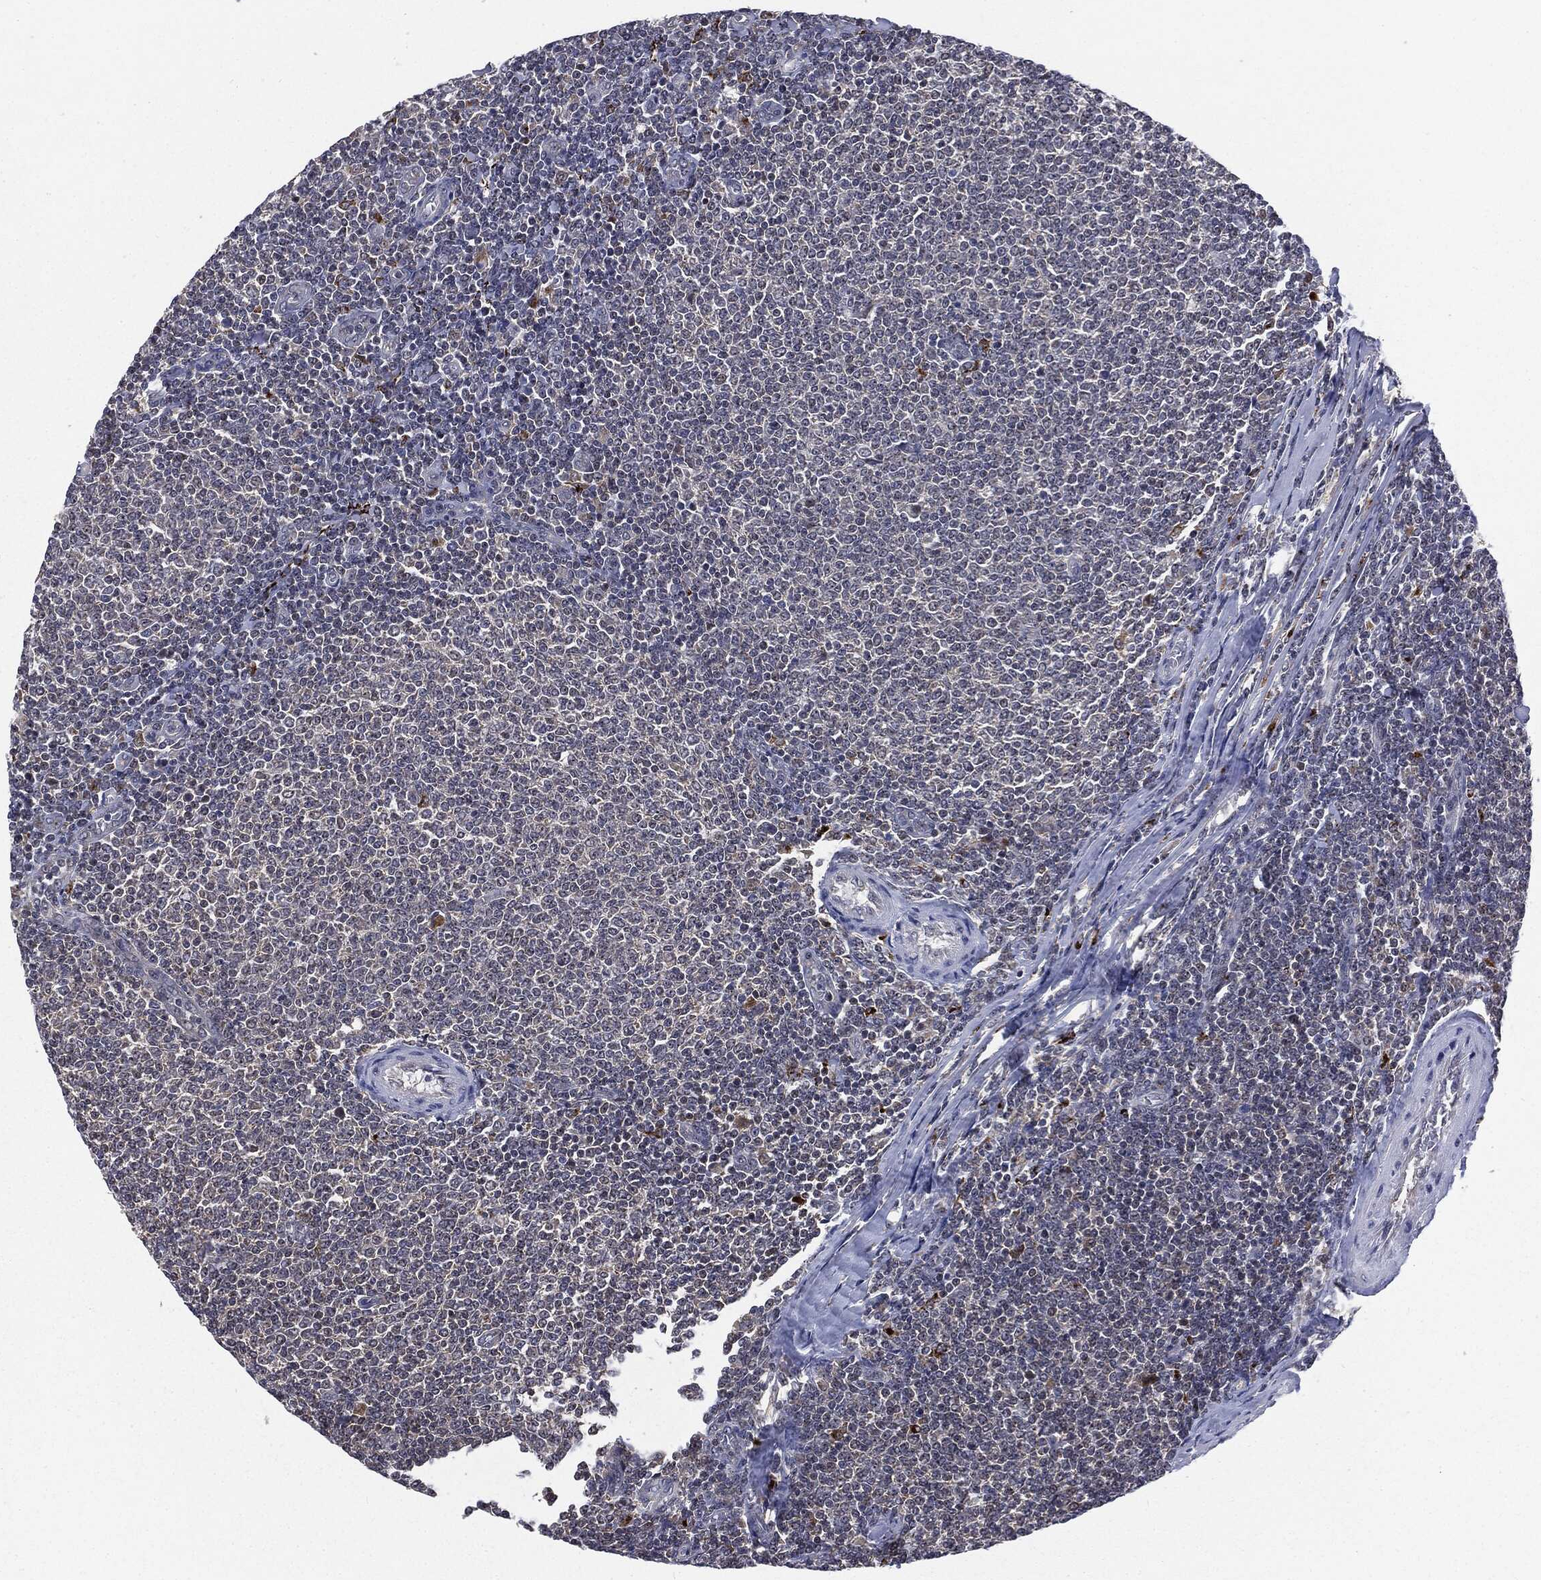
{"staining": {"intensity": "negative", "quantity": "none", "location": "none"}, "tissue": "lymphoma", "cell_type": "Tumor cells", "image_type": "cancer", "snomed": [{"axis": "morphology", "description": "Malignant lymphoma, non-Hodgkin's type, Low grade"}, {"axis": "topography", "description": "Lymph node"}], "caption": "Tumor cells are negative for protein expression in human malignant lymphoma, non-Hodgkin's type (low-grade).", "gene": "TRMT1L", "patient": {"sex": "male", "age": 52}}